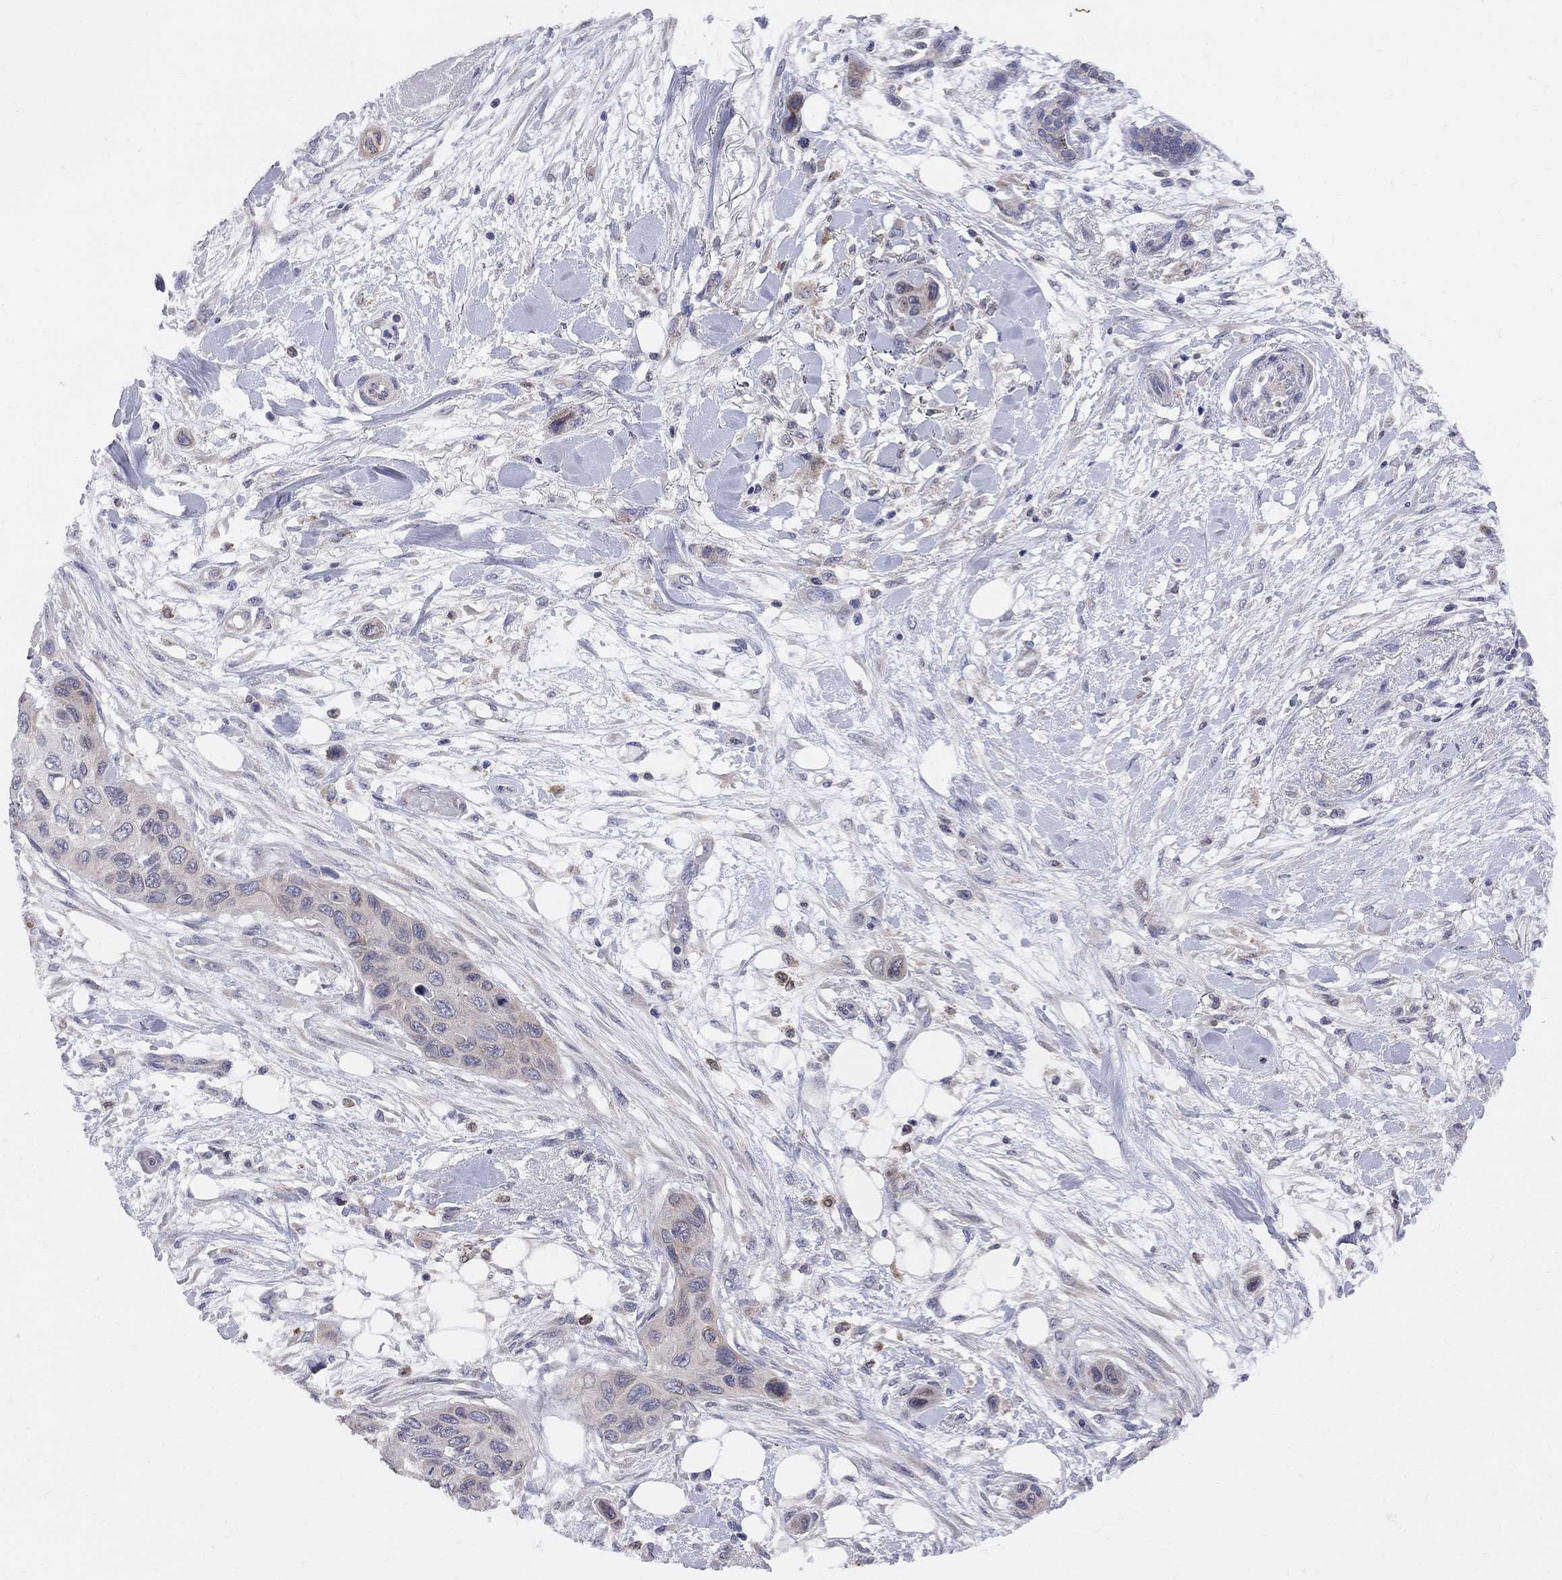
{"staining": {"intensity": "weak", "quantity": "25%-75%", "location": "cytoplasmic/membranous"}, "tissue": "skin cancer", "cell_type": "Tumor cells", "image_type": "cancer", "snomed": [{"axis": "morphology", "description": "Squamous cell carcinoma, NOS"}, {"axis": "topography", "description": "Skin"}], "caption": "There is low levels of weak cytoplasmic/membranous expression in tumor cells of squamous cell carcinoma (skin), as demonstrated by immunohistochemical staining (brown color).", "gene": "CNOT11", "patient": {"sex": "male", "age": 79}}